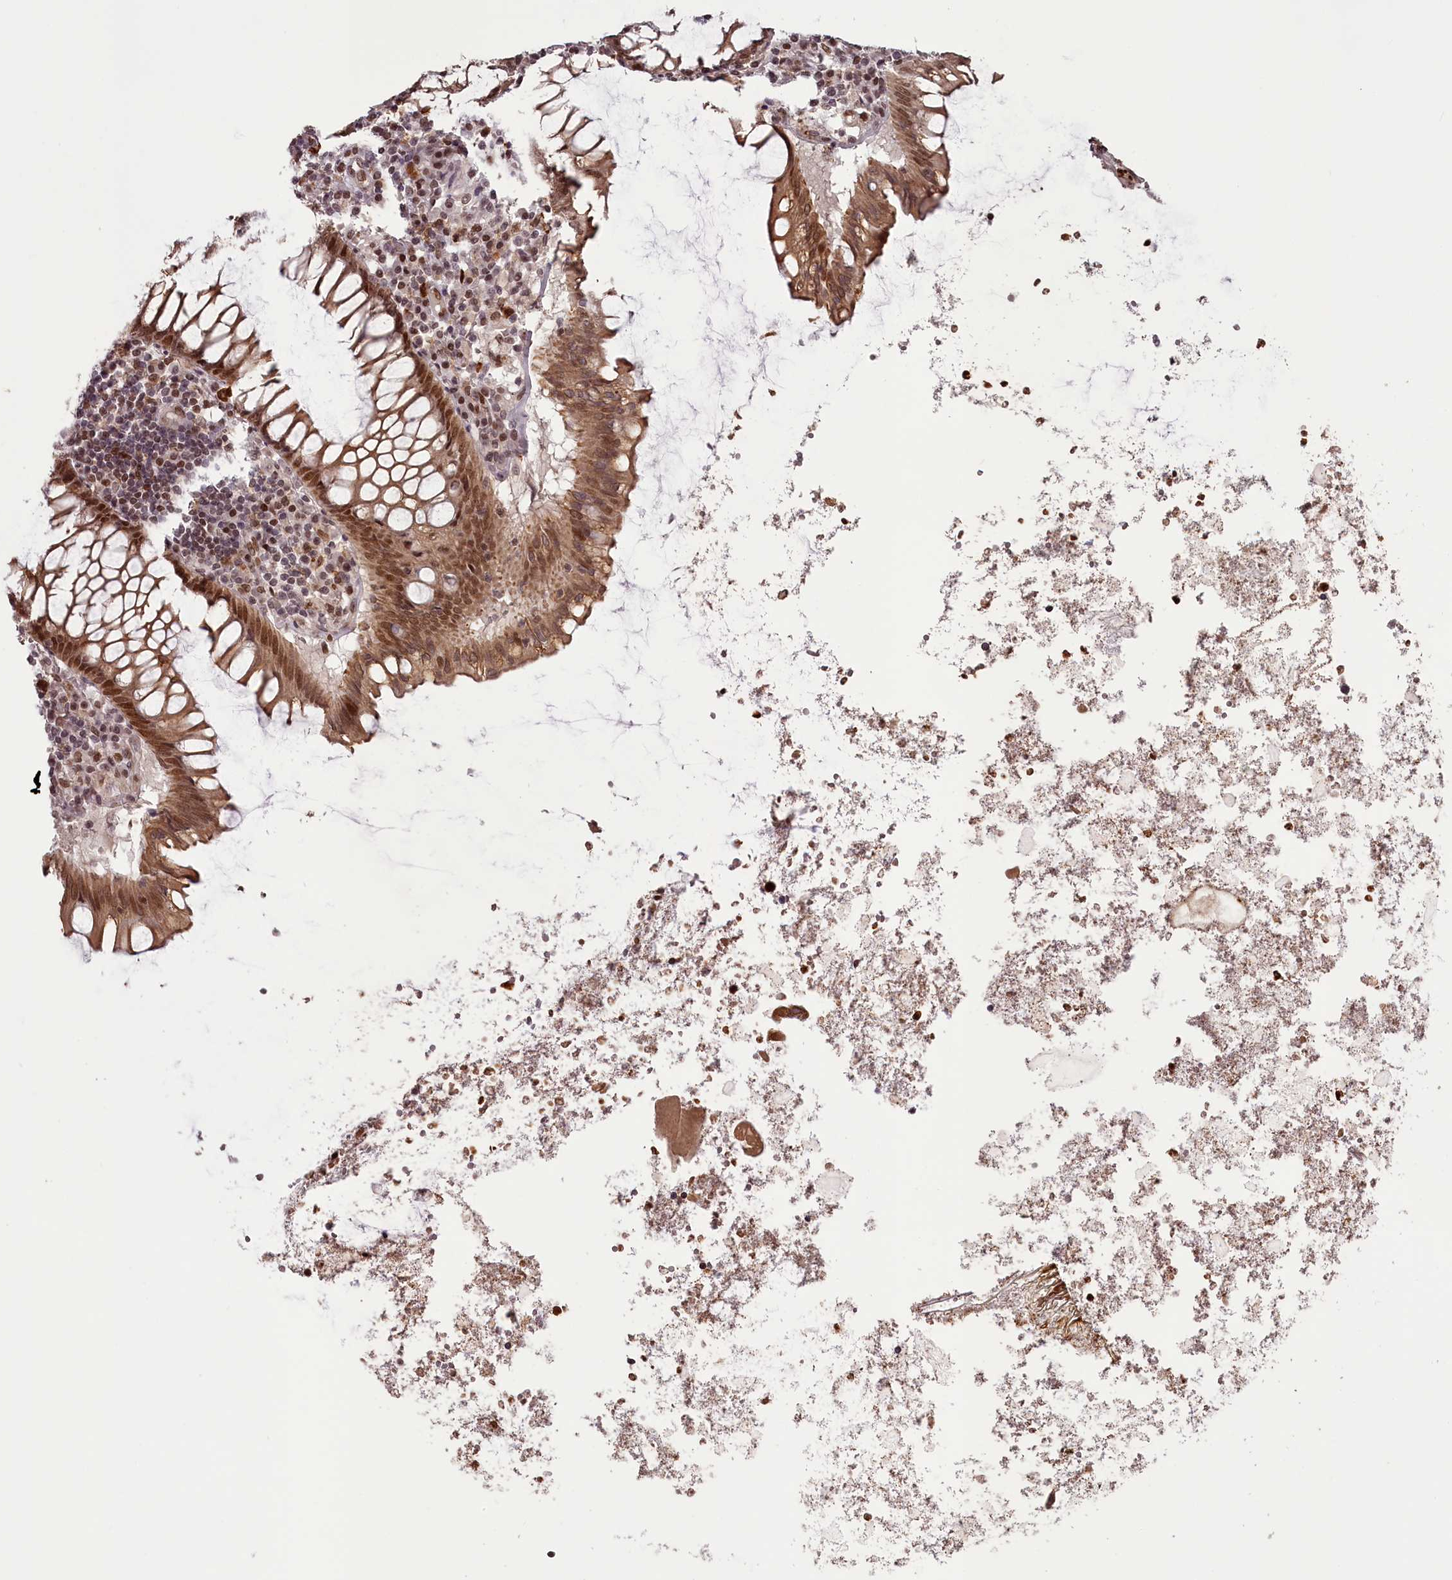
{"staining": {"intensity": "moderate", "quantity": ">75%", "location": "cytoplasmic/membranous,nuclear"}, "tissue": "appendix", "cell_type": "Glandular cells", "image_type": "normal", "snomed": [{"axis": "morphology", "description": "Normal tissue, NOS"}, {"axis": "topography", "description": "Appendix"}], "caption": "High-magnification brightfield microscopy of unremarkable appendix stained with DAB (3,3'-diaminobenzidine) (brown) and counterstained with hematoxylin (blue). glandular cells exhibit moderate cytoplasmic/membranous,nuclear positivity is present in about>75% of cells.", "gene": "THYN1", "patient": {"sex": "female", "age": 54}}